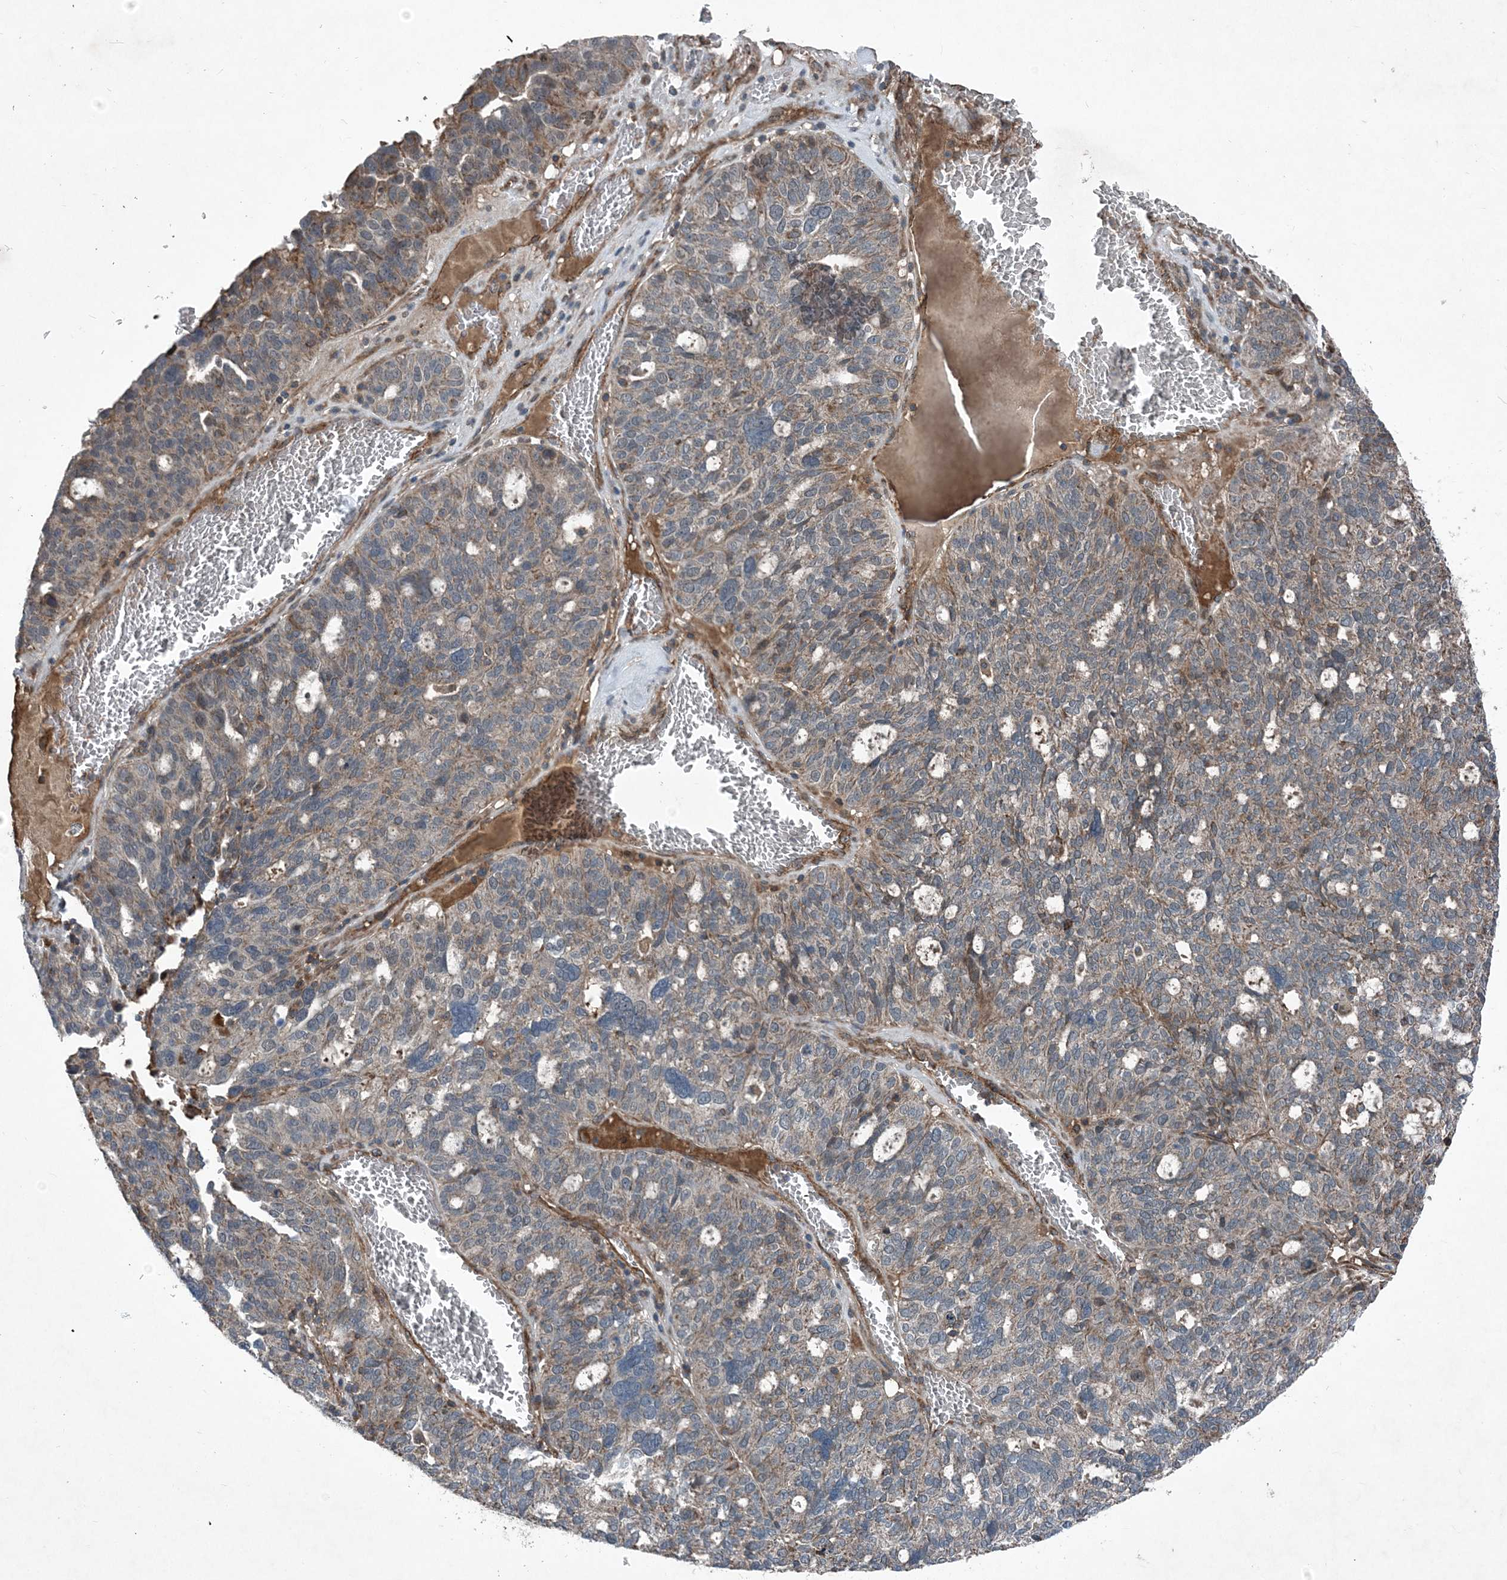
{"staining": {"intensity": "weak", "quantity": "<25%", "location": "cytoplasmic/membranous"}, "tissue": "ovarian cancer", "cell_type": "Tumor cells", "image_type": "cancer", "snomed": [{"axis": "morphology", "description": "Cystadenocarcinoma, serous, NOS"}, {"axis": "topography", "description": "Ovary"}], "caption": "This is an immunohistochemistry image of human ovarian cancer (serous cystadenocarcinoma). There is no staining in tumor cells.", "gene": "NDUFA2", "patient": {"sex": "female", "age": 59}}